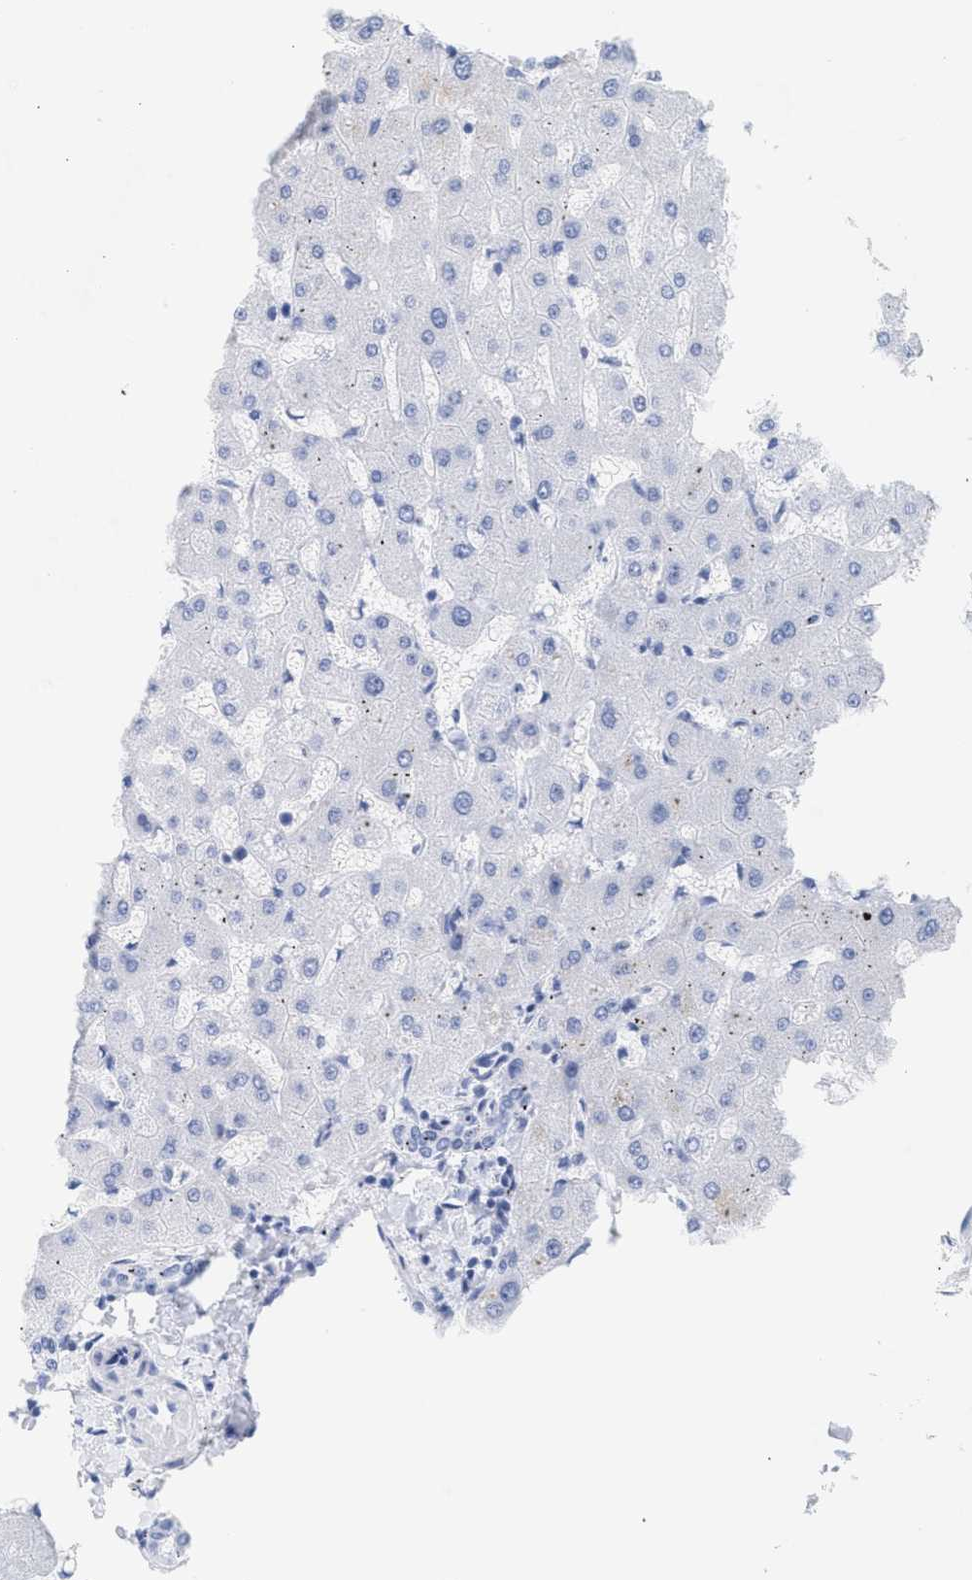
{"staining": {"intensity": "negative", "quantity": "none", "location": "none"}, "tissue": "liver", "cell_type": "Cholangiocytes", "image_type": "normal", "snomed": [{"axis": "morphology", "description": "Normal tissue, NOS"}, {"axis": "topography", "description": "Liver"}], "caption": "High power microscopy image of an IHC micrograph of unremarkable liver, revealing no significant expression in cholangiocytes.", "gene": "SPATA3", "patient": {"sex": "female", "age": 63}}